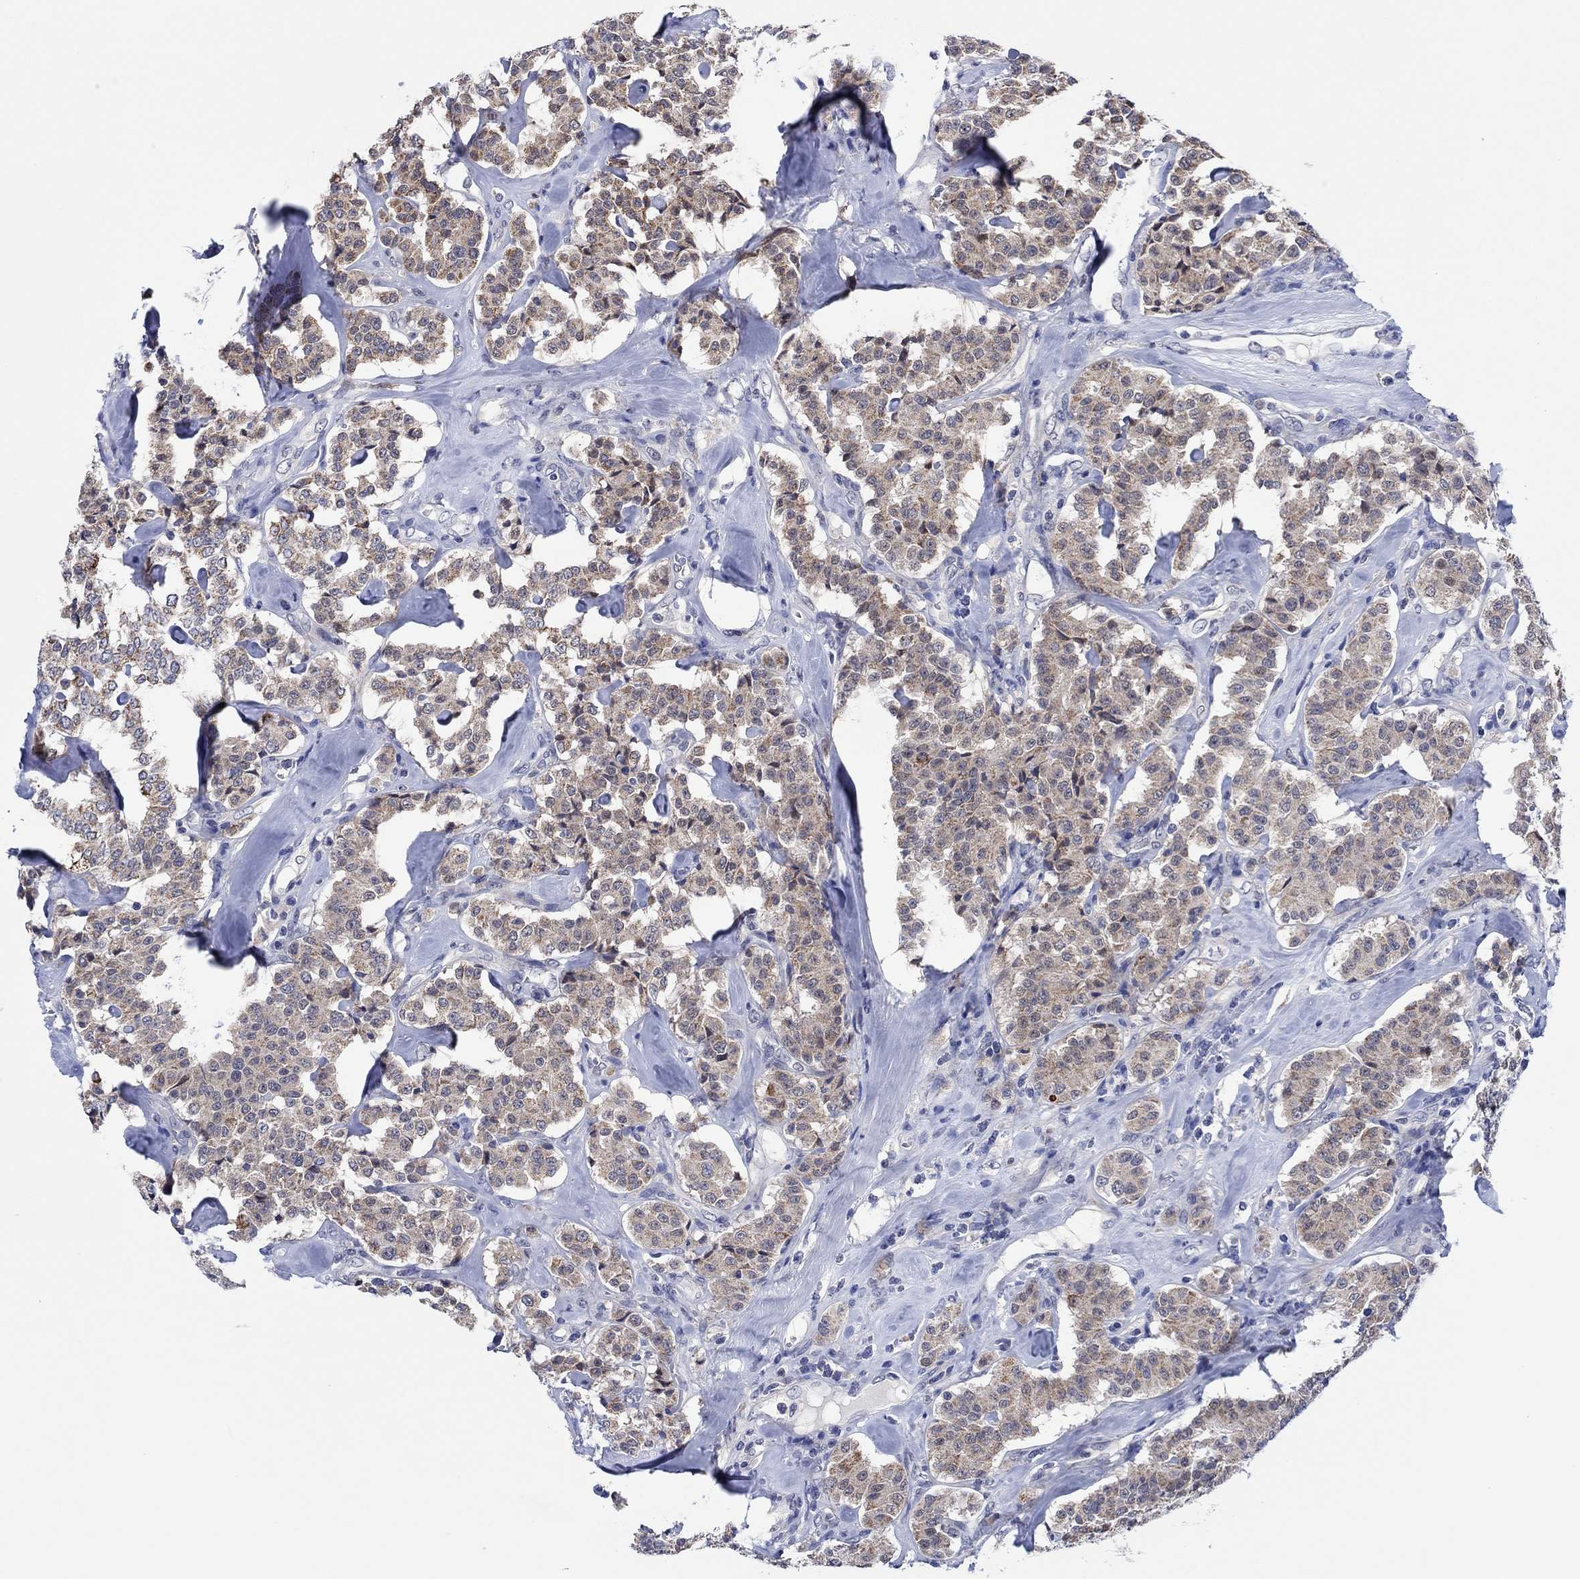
{"staining": {"intensity": "weak", "quantity": ">75%", "location": "cytoplasmic/membranous"}, "tissue": "carcinoid", "cell_type": "Tumor cells", "image_type": "cancer", "snomed": [{"axis": "morphology", "description": "Carcinoid, malignant, NOS"}, {"axis": "topography", "description": "Pancreas"}], "caption": "The image exhibits staining of carcinoid, revealing weak cytoplasmic/membranous protein staining (brown color) within tumor cells.", "gene": "PRRT3", "patient": {"sex": "male", "age": 41}}